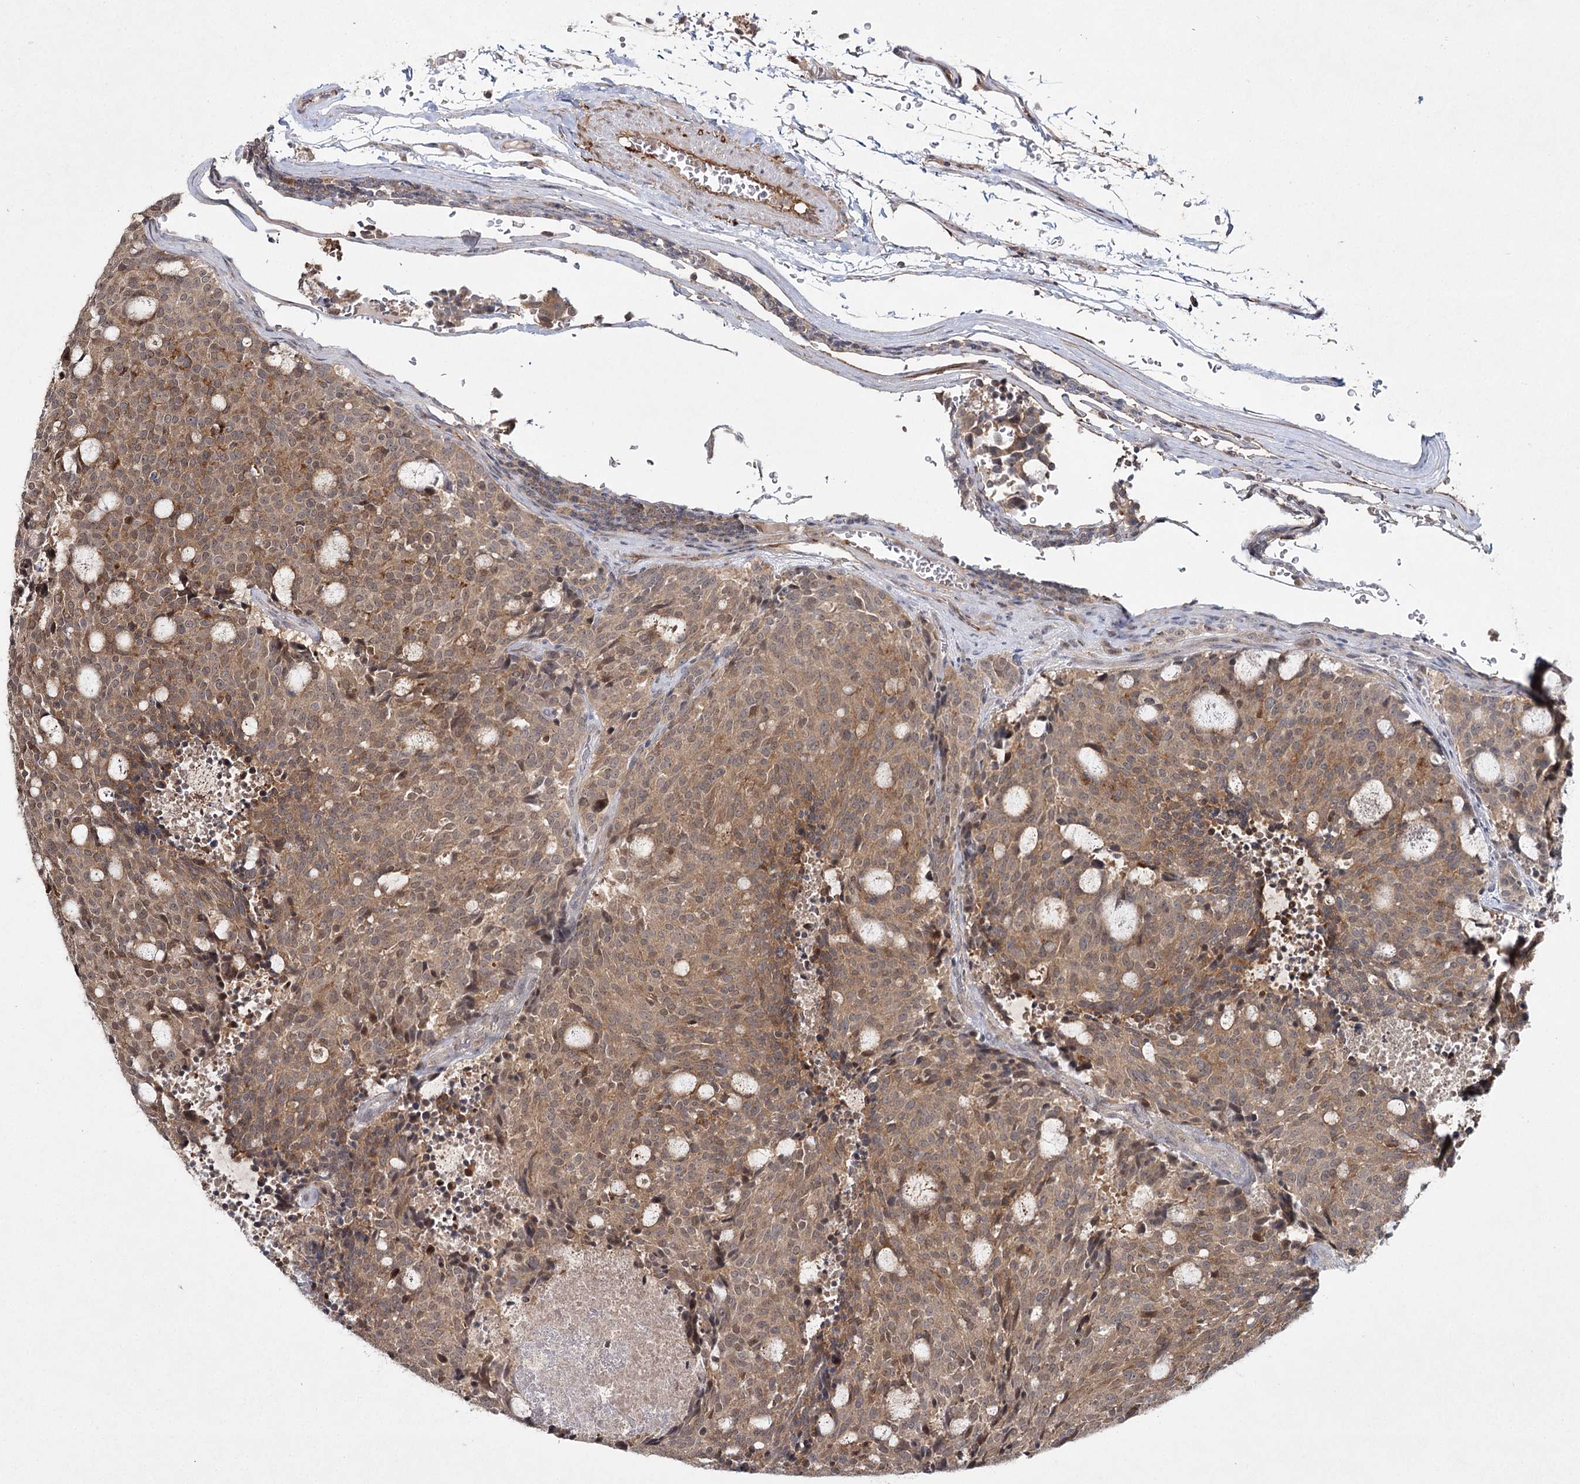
{"staining": {"intensity": "moderate", "quantity": ">75%", "location": "cytoplasmic/membranous,nuclear"}, "tissue": "carcinoid", "cell_type": "Tumor cells", "image_type": "cancer", "snomed": [{"axis": "morphology", "description": "Carcinoid, malignant, NOS"}, {"axis": "topography", "description": "Pancreas"}], "caption": "Immunohistochemistry of carcinoid exhibits medium levels of moderate cytoplasmic/membranous and nuclear expression in about >75% of tumor cells.", "gene": "WDR44", "patient": {"sex": "female", "age": 54}}